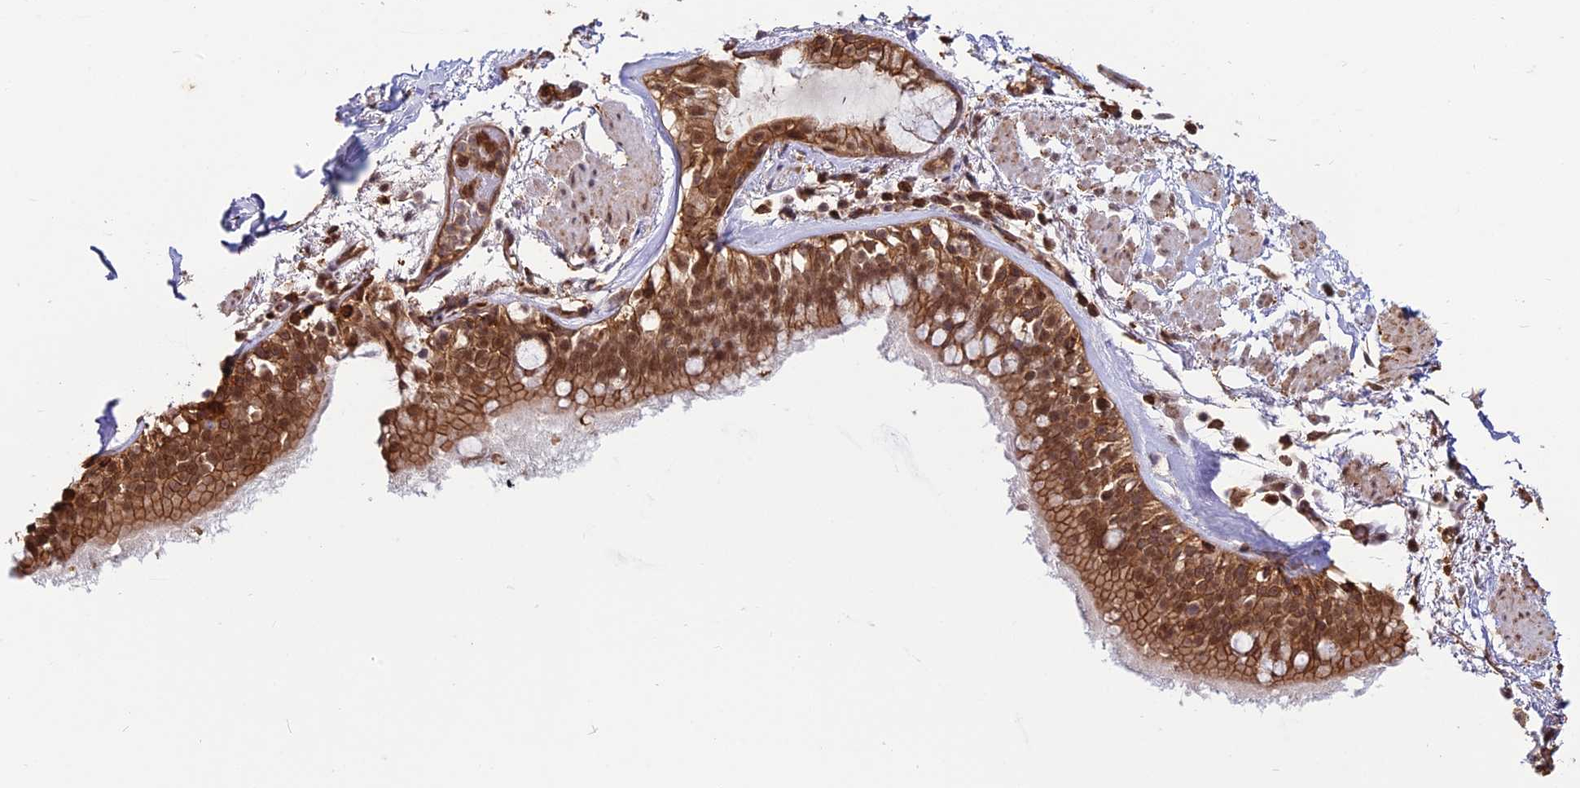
{"staining": {"intensity": "strong", "quantity": ">75%", "location": "cytoplasmic/membranous,nuclear"}, "tissue": "soft tissue", "cell_type": "Fibroblasts", "image_type": "normal", "snomed": [{"axis": "morphology", "description": "Normal tissue, NOS"}, {"axis": "topography", "description": "Lymph node"}, {"axis": "topography", "description": "Cartilage tissue"}, {"axis": "topography", "description": "Bronchus"}], "caption": "IHC of normal human soft tissue shows high levels of strong cytoplasmic/membranous,nuclear expression in approximately >75% of fibroblasts.", "gene": "PPP4C", "patient": {"sex": "male", "age": 63}}